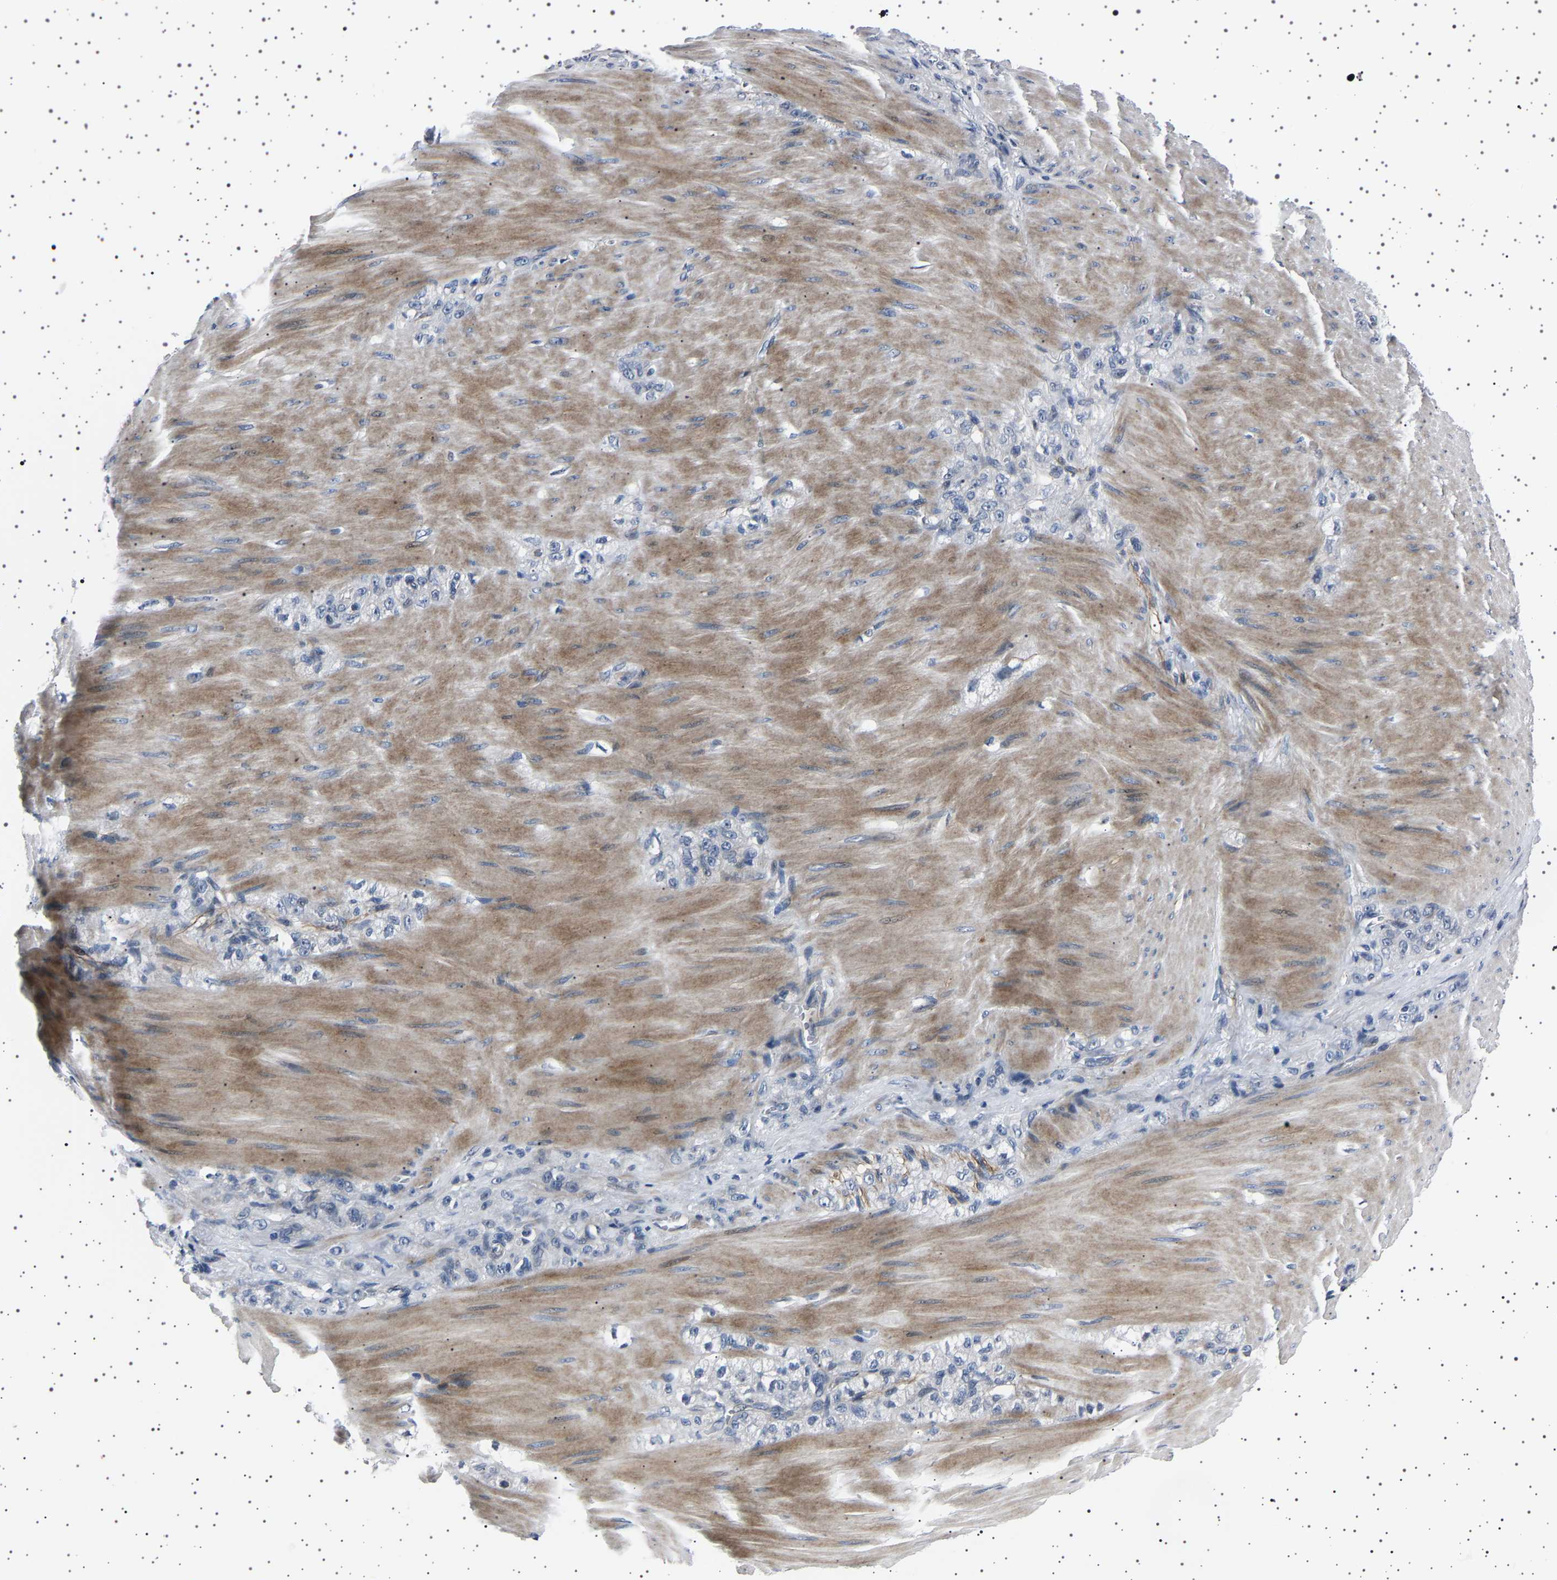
{"staining": {"intensity": "negative", "quantity": "none", "location": "none"}, "tissue": "stomach cancer", "cell_type": "Tumor cells", "image_type": "cancer", "snomed": [{"axis": "morphology", "description": "Normal tissue, NOS"}, {"axis": "morphology", "description": "Adenocarcinoma, NOS"}, {"axis": "topography", "description": "Stomach"}], "caption": "Micrograph shows no protein positivity in tumor cells of stomach adenocarcinoma tissue.", "gene": "PAK5", "patient": {"sex": "male", "age": 82}}